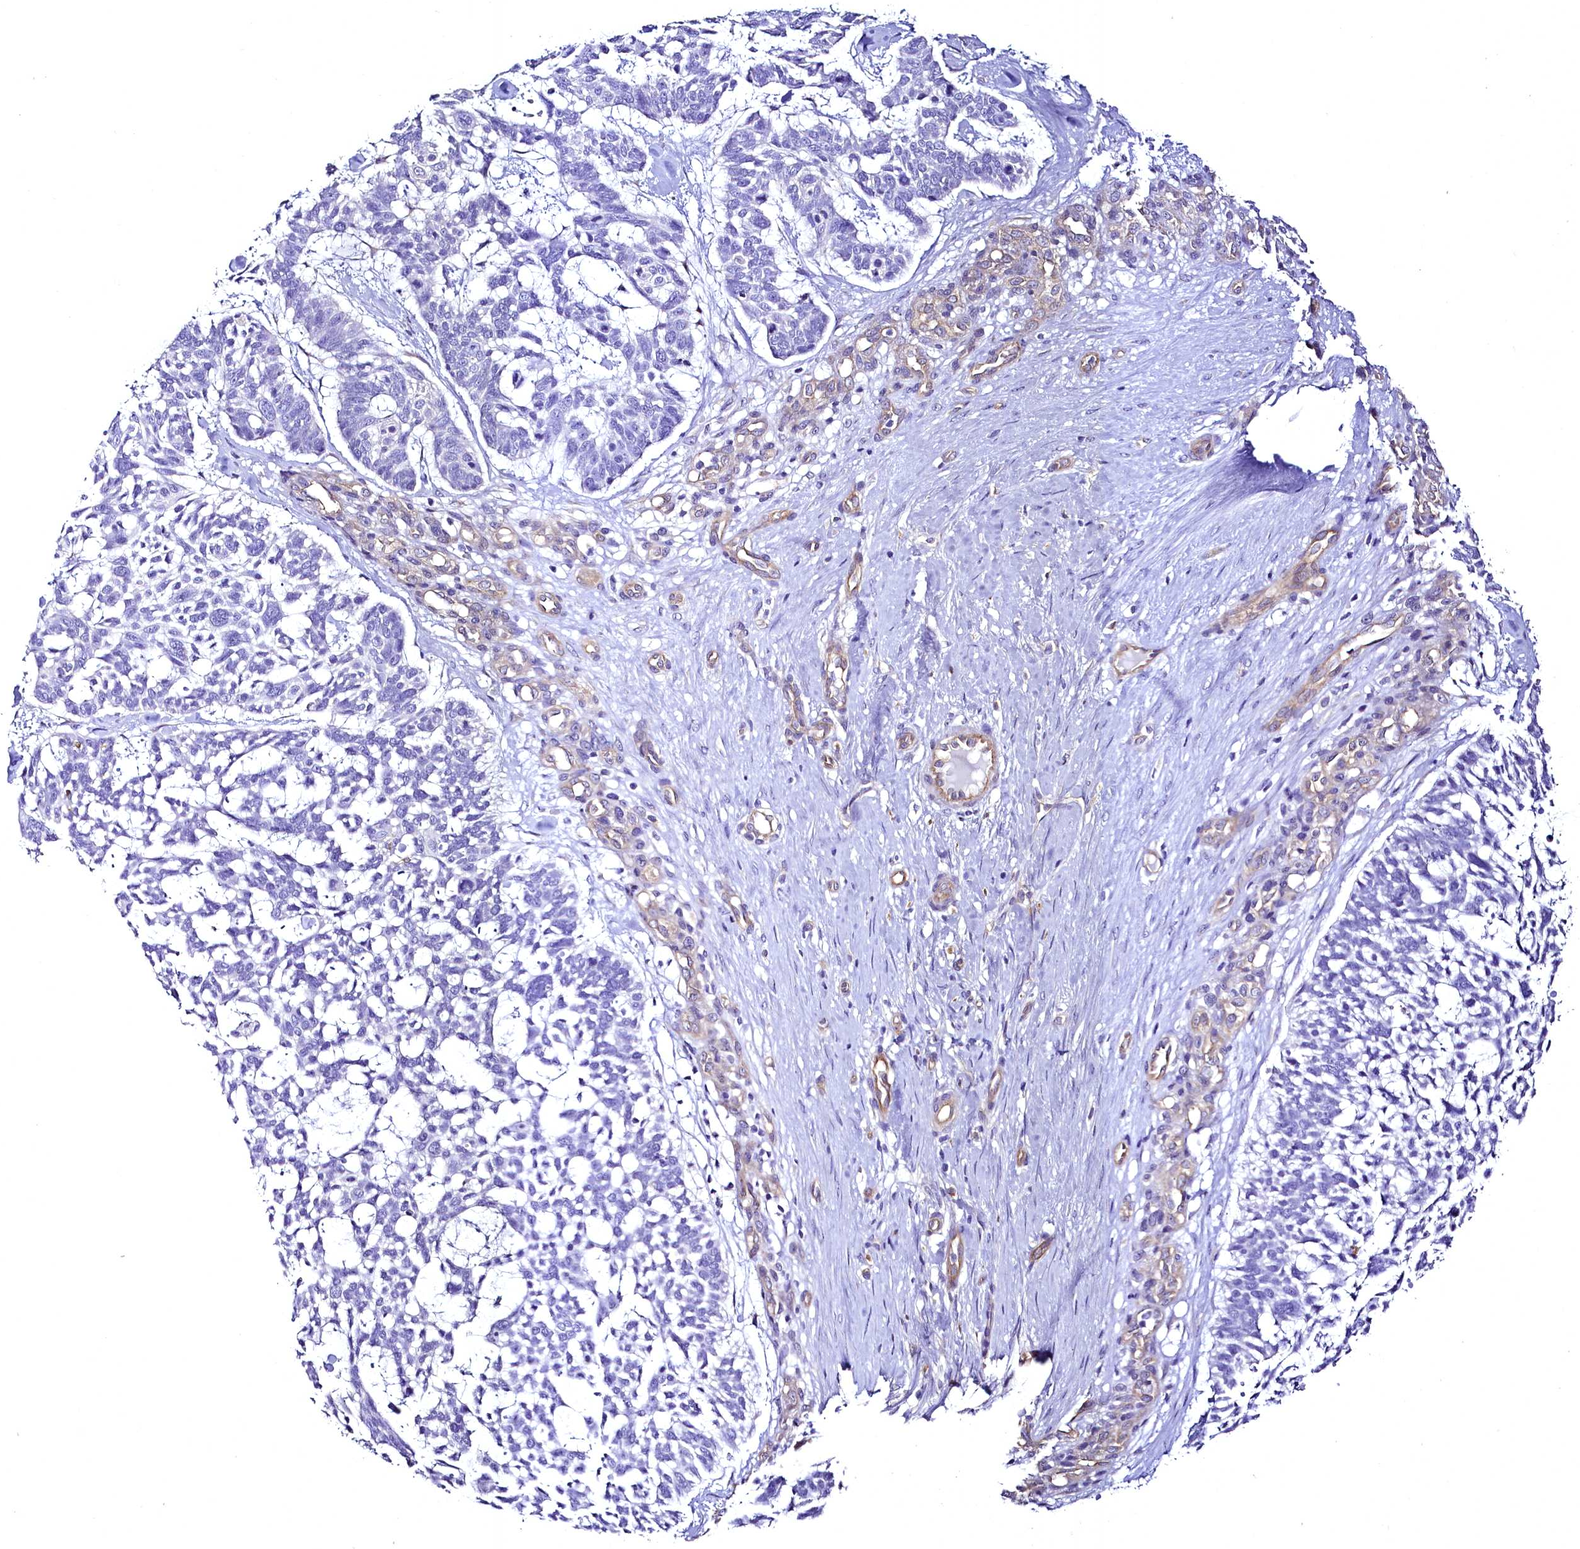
{"staining": {"intensity": "negative", "quantity": "none", "location": "none"}, "tissue": "skin cancer", "cell_type": "Tumor cells", "image_type": "cancer", "snomed": [{"axis": "morphology", "description": "Basal cell carcinoma"}, {"axis": "topography", "description": "Skin"}], "caption": "Tumor cells show no significant protein positivity in skin basal cell carcinoma.", "gene": "STXBP1", "patient": {"sex": "male", "age": 88}}